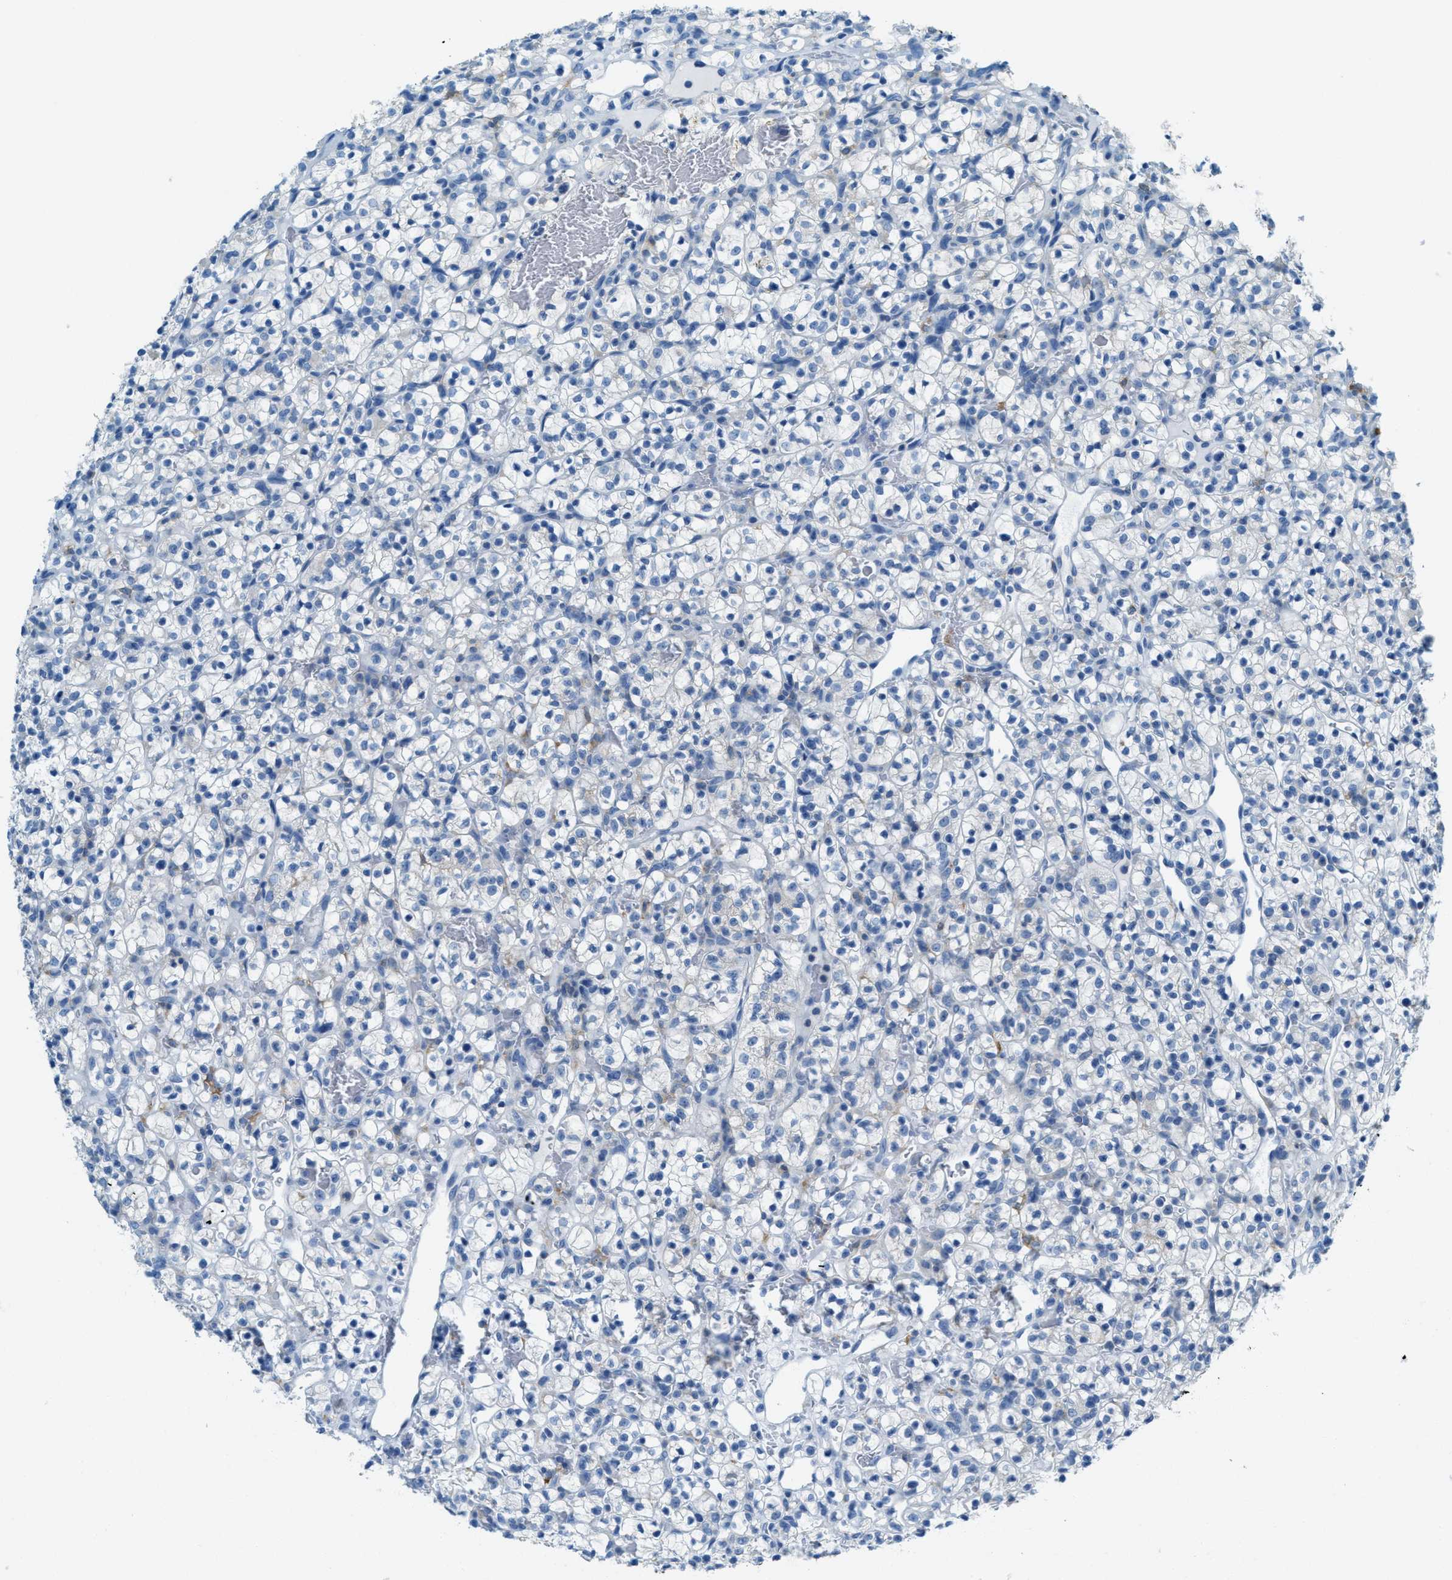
{"staining": {"intensity": "negative", "quantity": "none", "location": "none"}, "tissue": "renal cancer", "cell_type": "Tumor cells", "image_type": "cancer", "snomed": [{"axis": "morphology", "description": "Adenocarcinoma, NOS"}, {"axis": "topography", "description": "Kidney"}], "caption": "Tumor cells are negative for brown protein staining in renal cancer (adenocarcinoma). Nuclei are stained in blue.", "gene": "MATCAP2", "patient": {"sex": "female", "age": 57}}